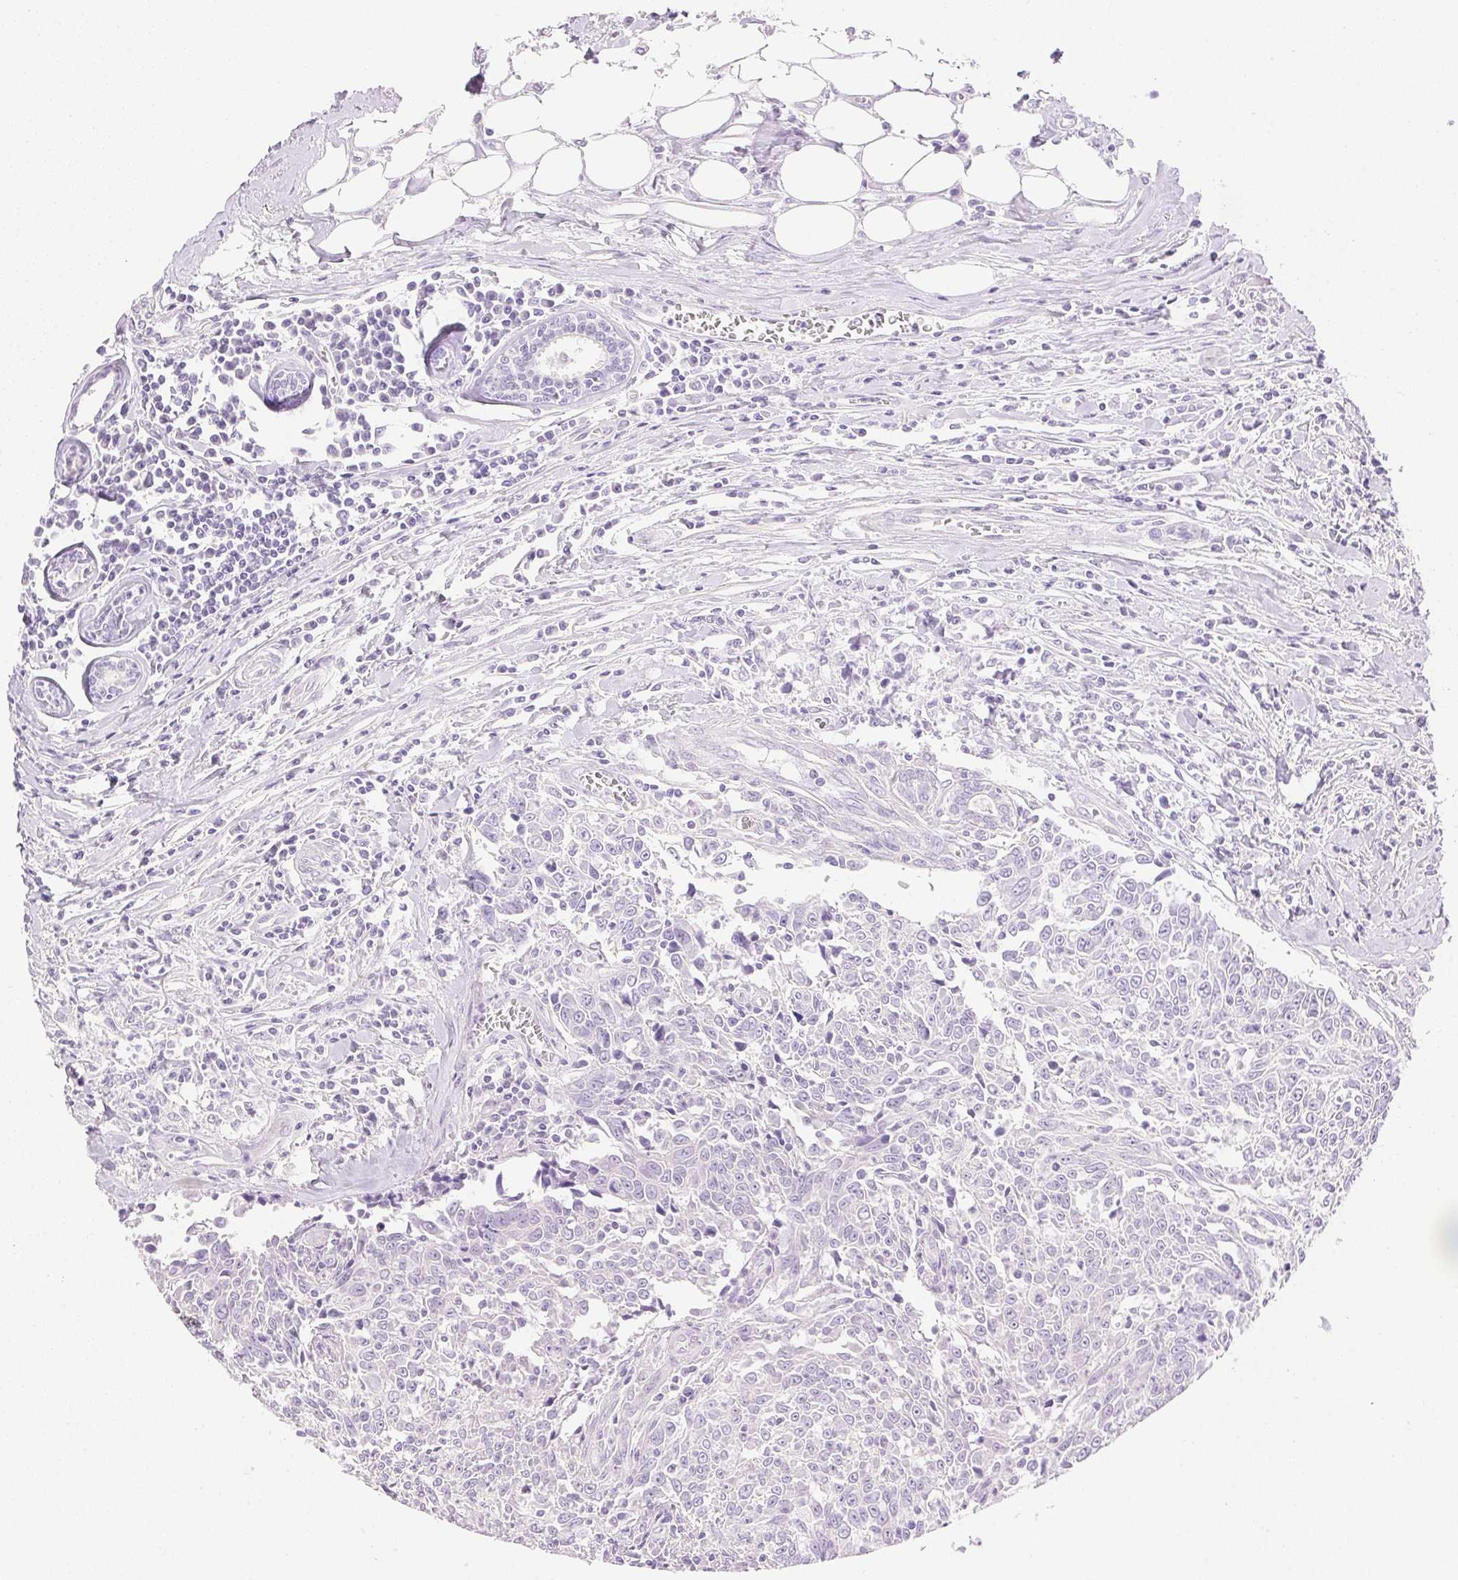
{"staining": {"intensity": "negative", "quantity": "none", "location": "none"}, "tissue": "breast cancer", "cell_type": "Tumor cells", "image_type": "cancer", "snomed": [{"axis": "morphology", "description": "Duct carcinoma"}, {"axis": "topography", "description": "Breast"}], "caption": "A high-resolution photomicrograph shows immunohistochemistry (IHC) staining of breast intraductal carcinoma, which reveals no significant expression in tumor cells.", "gene": "KCNE2", "patient": {"sex": "female", "age": 50}}